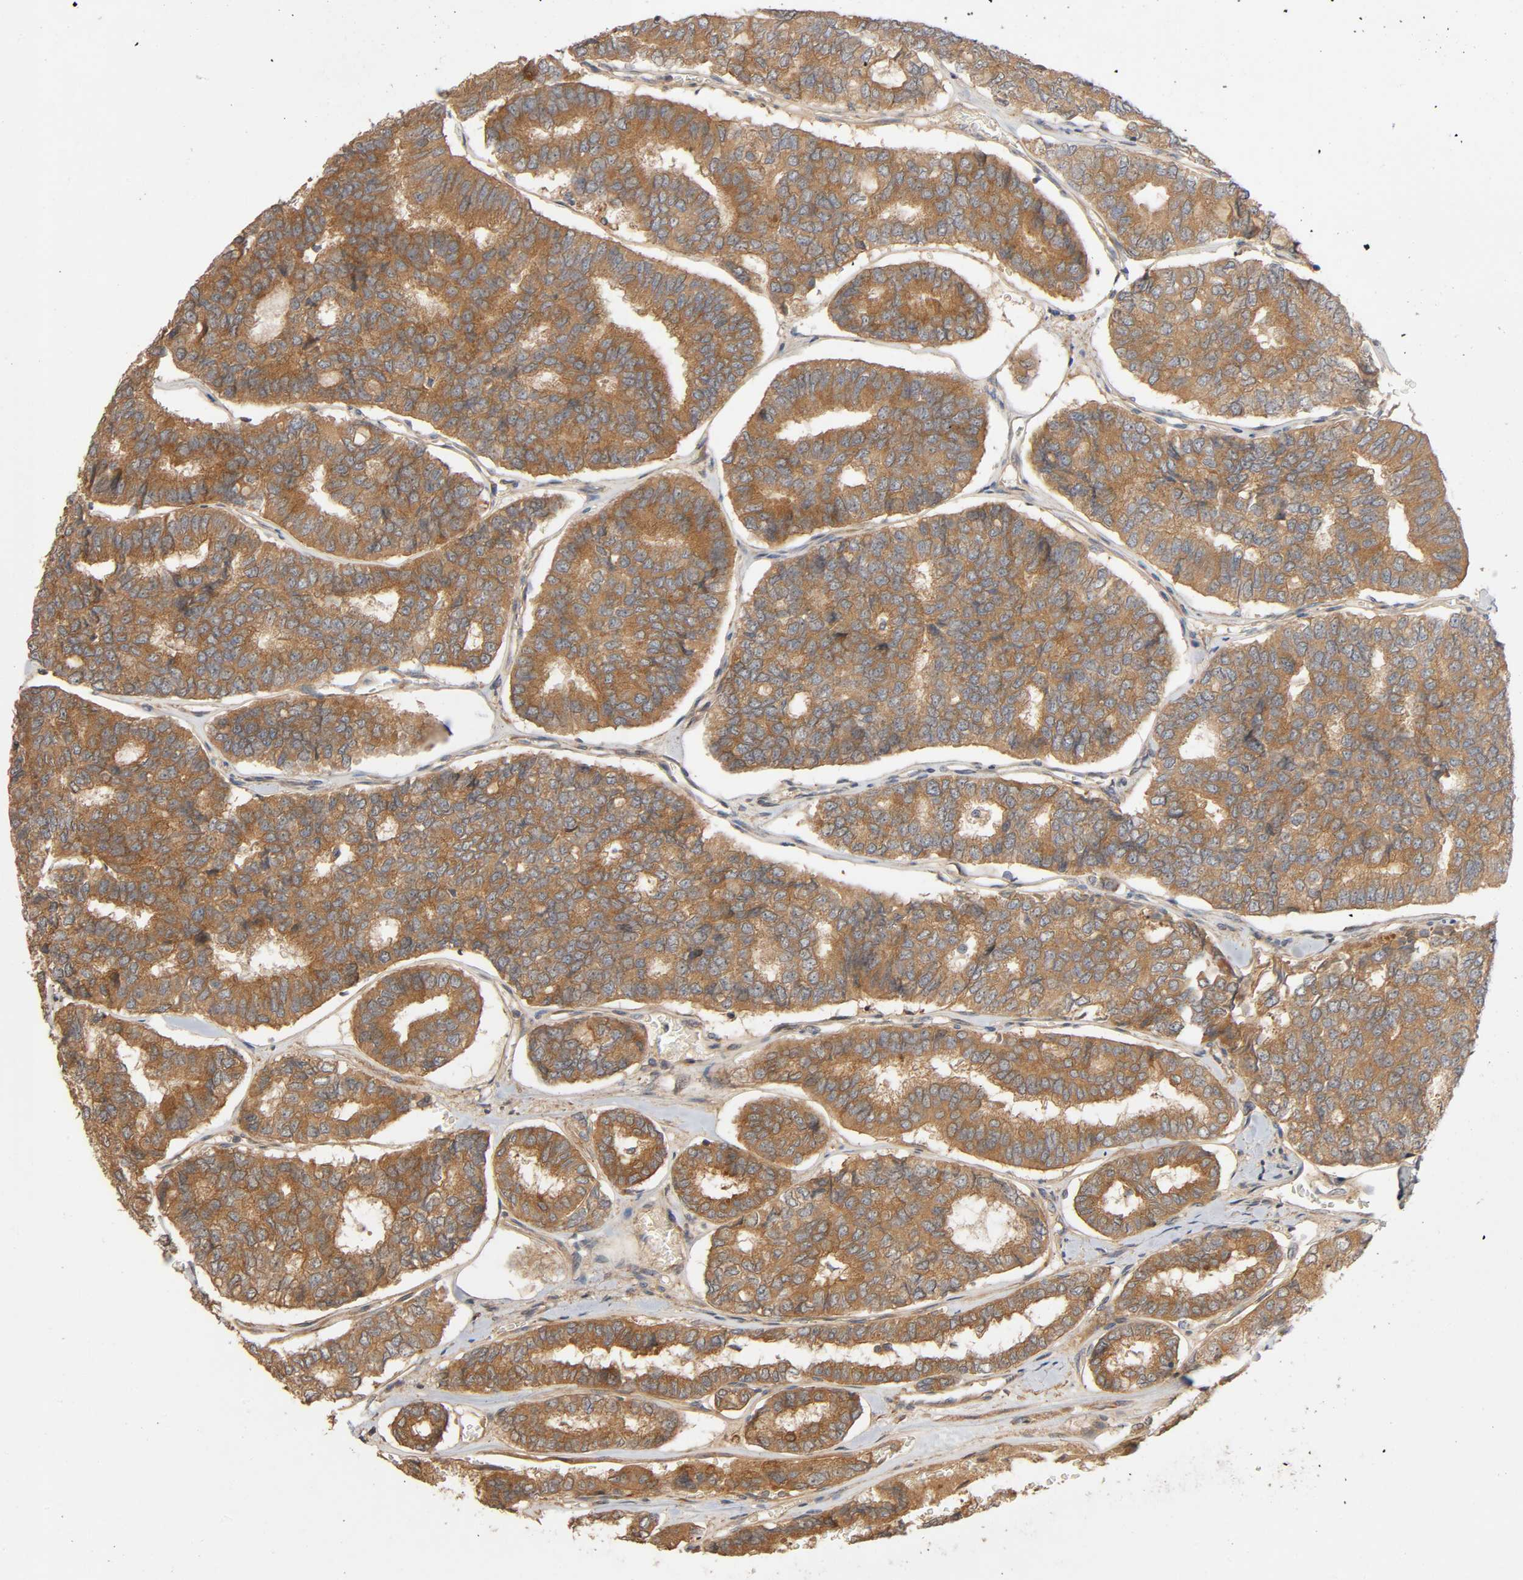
{"staining": {"intensity": "moderate", "quantity": ">75%", "location": "cytoplasmic/membranous"}, "tissue": "thyroid cancer", "cell_type": "Tumor cells", "image_type": "cancer", "snomed": [{"axis": "morphology", "description": "Papillary adenocarcinoma, NOS"}, {"axis": "topography", "description": "Thyroid gland"}], "caption": "Immunohistochemical staining of human thyroid papillary adenocarcinoma exhibits medium levels of moderate cytoplasmic/membranous protein staining in about >75% of tumor cells.", "gene": "SGSM1", "patient": {"sex": "female", "age": 35}}